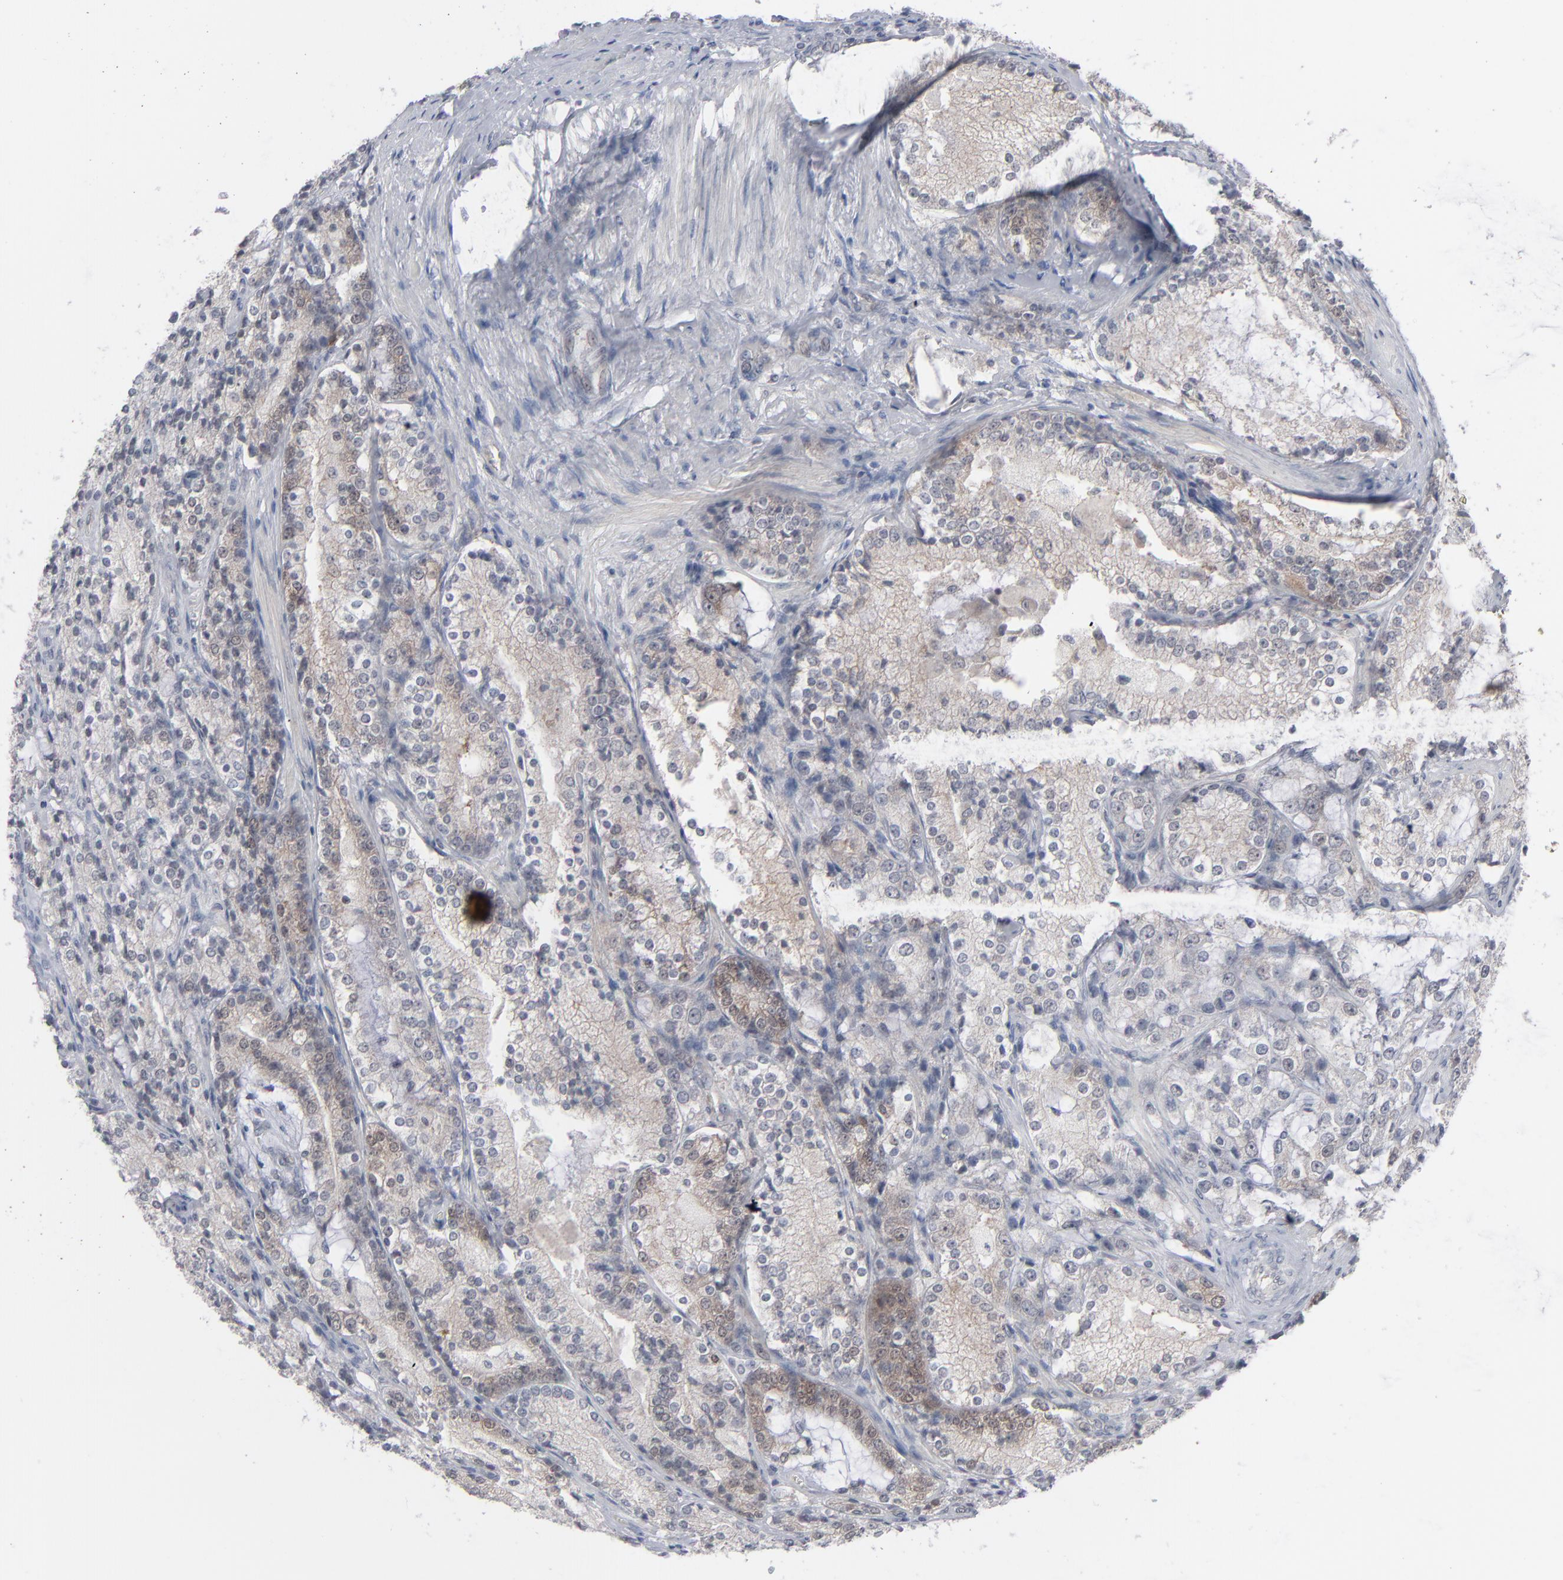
{"staining": {"intensity": "moderate", "quantity": ">75%", "location": "cytoplasmic/membranous"}, "tissue": "prostate cancer", "cell_type": "Tumor cells", "image_type": "cancer", "snomed": [{"axis": "morphology", "description": "Adenocarcinoma, High grade"}, {"axis": "topography", "description": "Prostate"}], "caption": "This is an image of immunohistochemistry (IHC) staining of high-grade adenocarcinoma (prostate), which shows moderate positivity in the cytoplasmic/membranous of tumor cells.", "gene": "POF1B", "patient": {"sex": "male", "age": 63}}